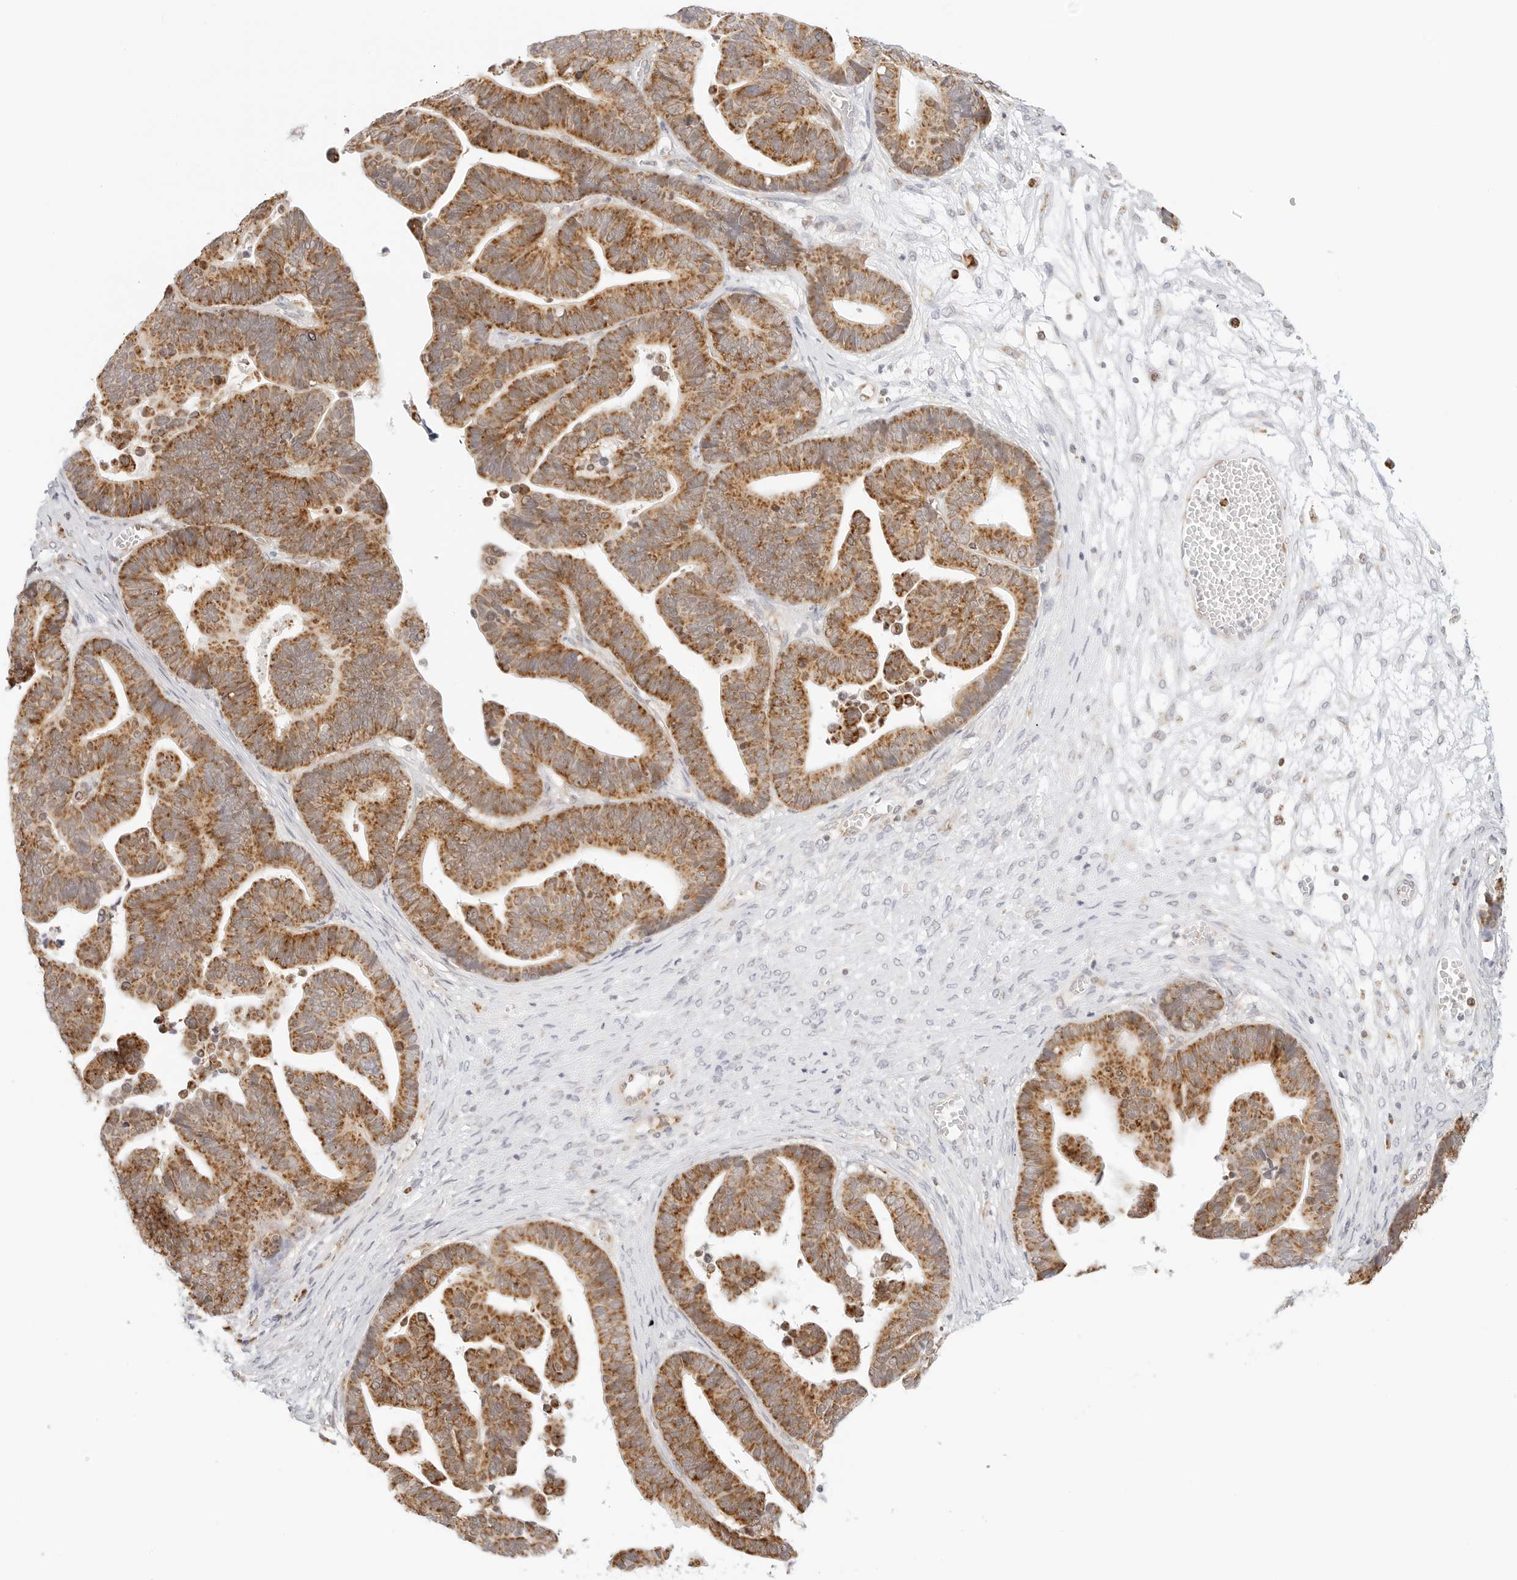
{"staining": {"intensity": "strong", "quantity": ">75%", "location": "cytoplasmic/membranous"}, "tissue": "ovarian cancer", "cell_type": "Tumor cells", "image_type": "cancer", "snomed": [{"axis": "morphology", "description": "Cystadenocarcinoma, serous, NOS"}, {"axis": "topography", "description": "Ovary"}], "caption": "Immunohistochemistry (IHC) micrograph of neoplastic tissue: human ovarian cancer stained using immunohistochemistry (IHC) reveals high levels of strong protein expression localized specifically in the cytoplasmic/membranous of tumor cells, appearing as a cytoplasmic/membranous brown color.", "gene": "FH", "patient": {"sex": "female", "age": 56}}